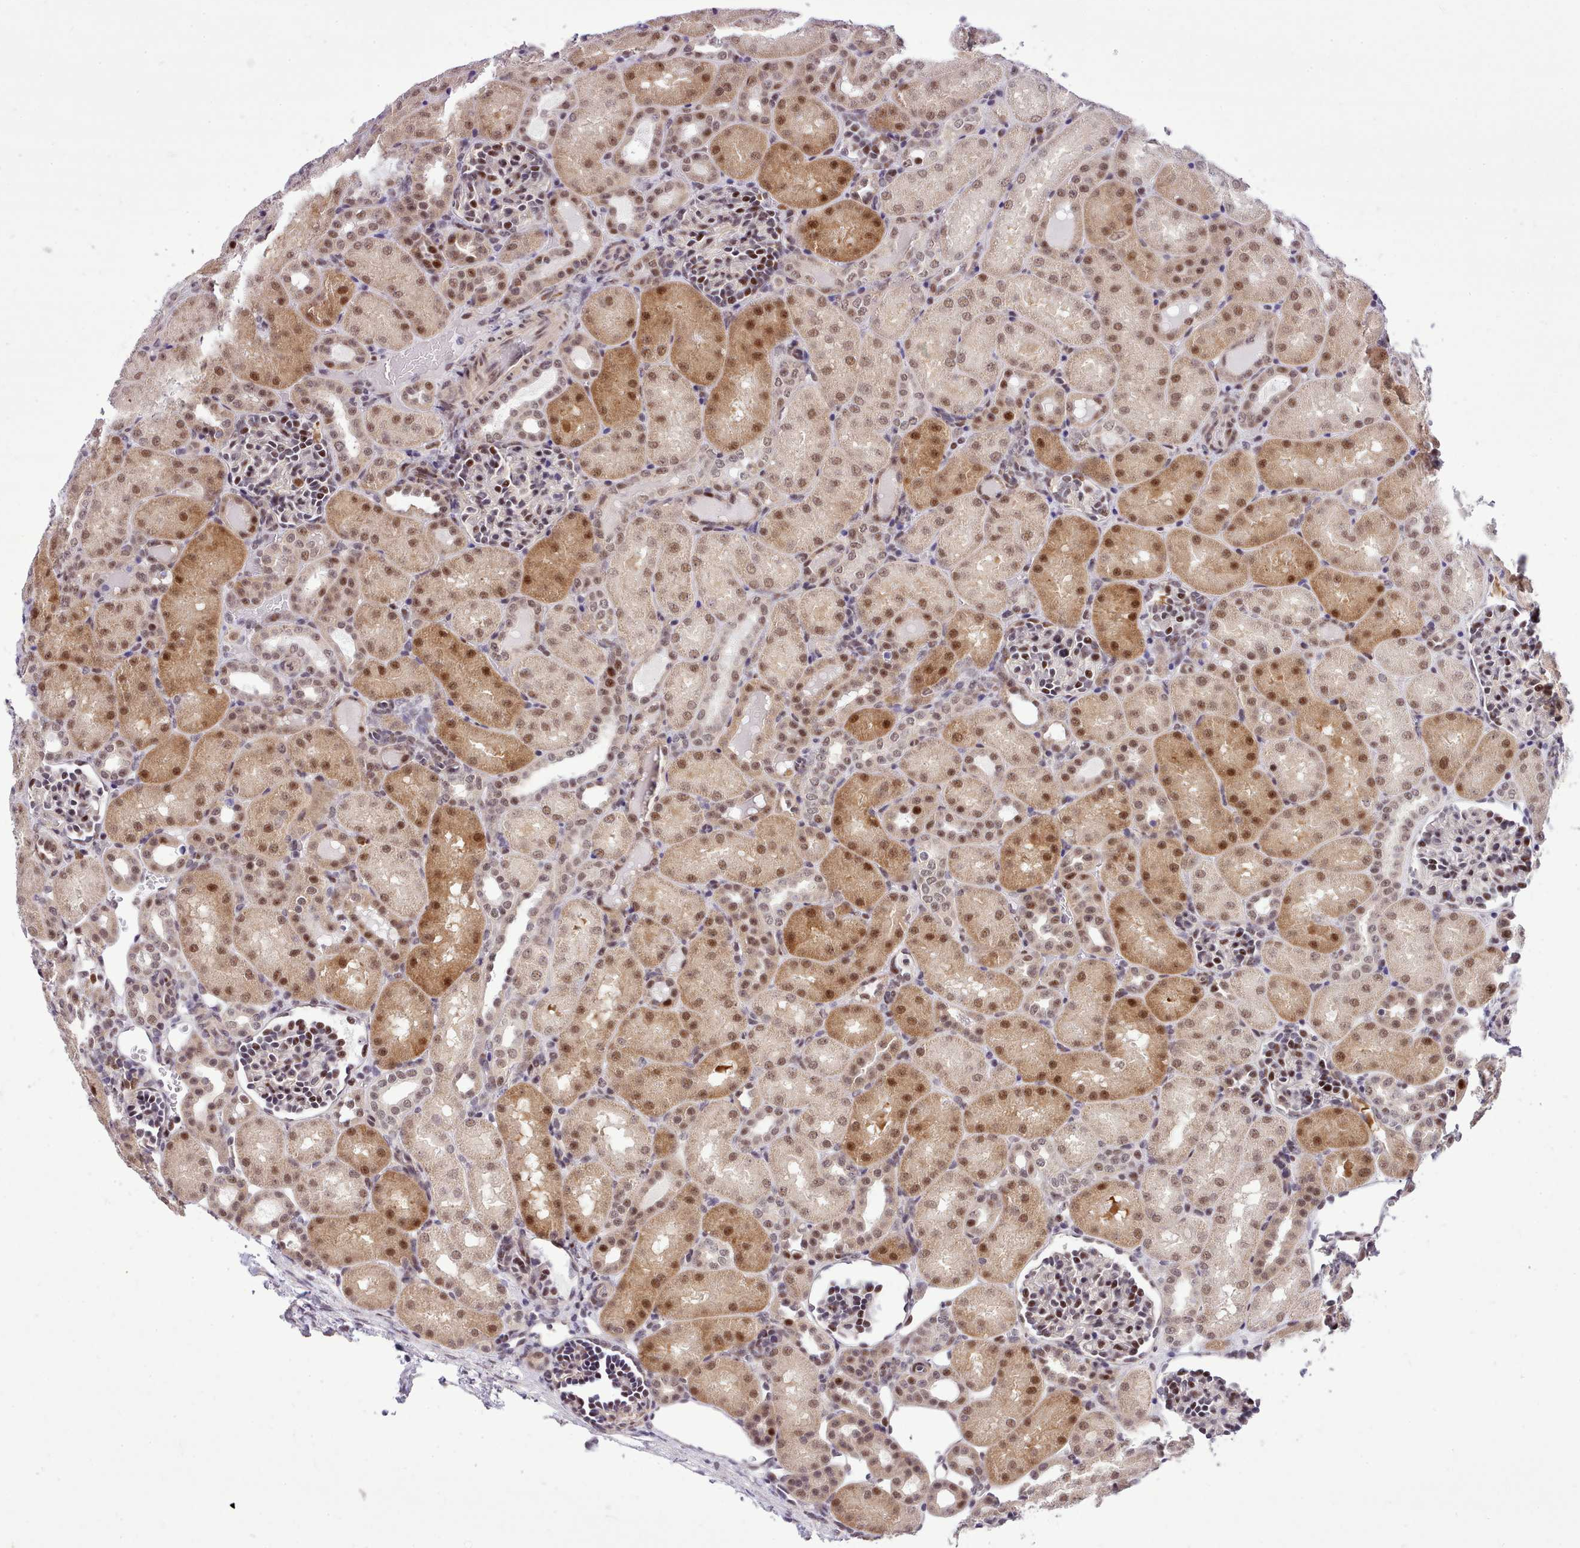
{"staining": {"intensity": "strong", "quantity": "25%-75%", "location": "nuclear"}, "tissue": "kidney", "cell_type": "Cells in glomeruli", "image_type": "normal", "snomed": [{"axis": "morphology", "description": "Normal tissue, NOS"}, {"axis": "topography", "description": "Kidney"}], "caption": "The image shows a brown stain indicating the presence of a protein in the nuclear of cells in glomeruli in kidney. (brown staining indicates protein expression, while blue staining denotes nuclei).", "gene": "HOXB7", "patient": {"sex": "male", "age": 1}}